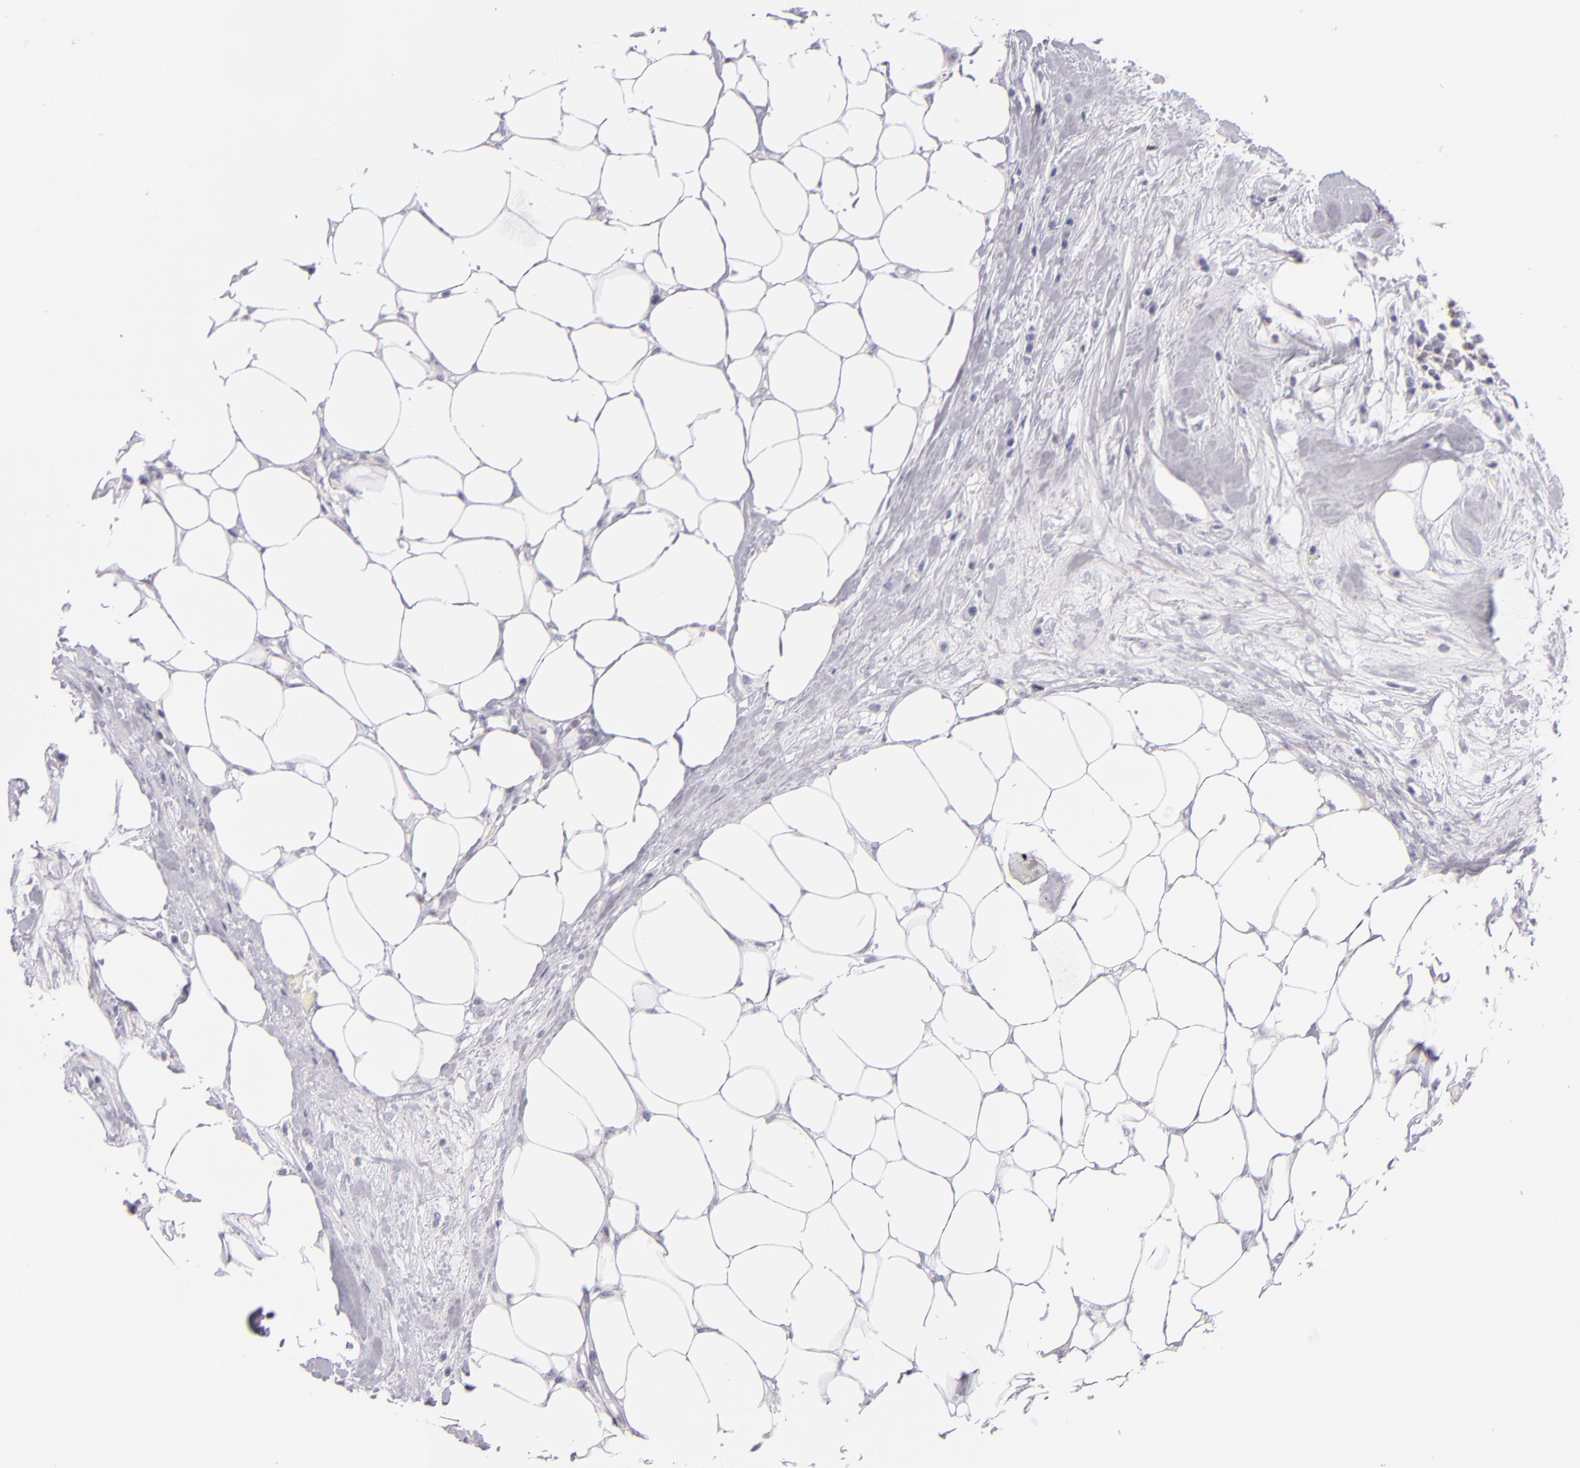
{"staining": {"intensity": "negative", "quantity": "none", "location": "none"}, "tissue": "colorectal cancer", "cell_type": "Tumor cells", "image_type": "cancer", "snomed": [{"axis": "morphology", "description": "Adenocarcinoma, NOS"}, {"axis": "topography", "description": "Colon"}], "caption": "Protein analysis of adenocarcinoma (colorectal) exhibits no significant expression in tumor cells.", "gene": "CD48", "patient": {"sex": "female", "age": 70}}